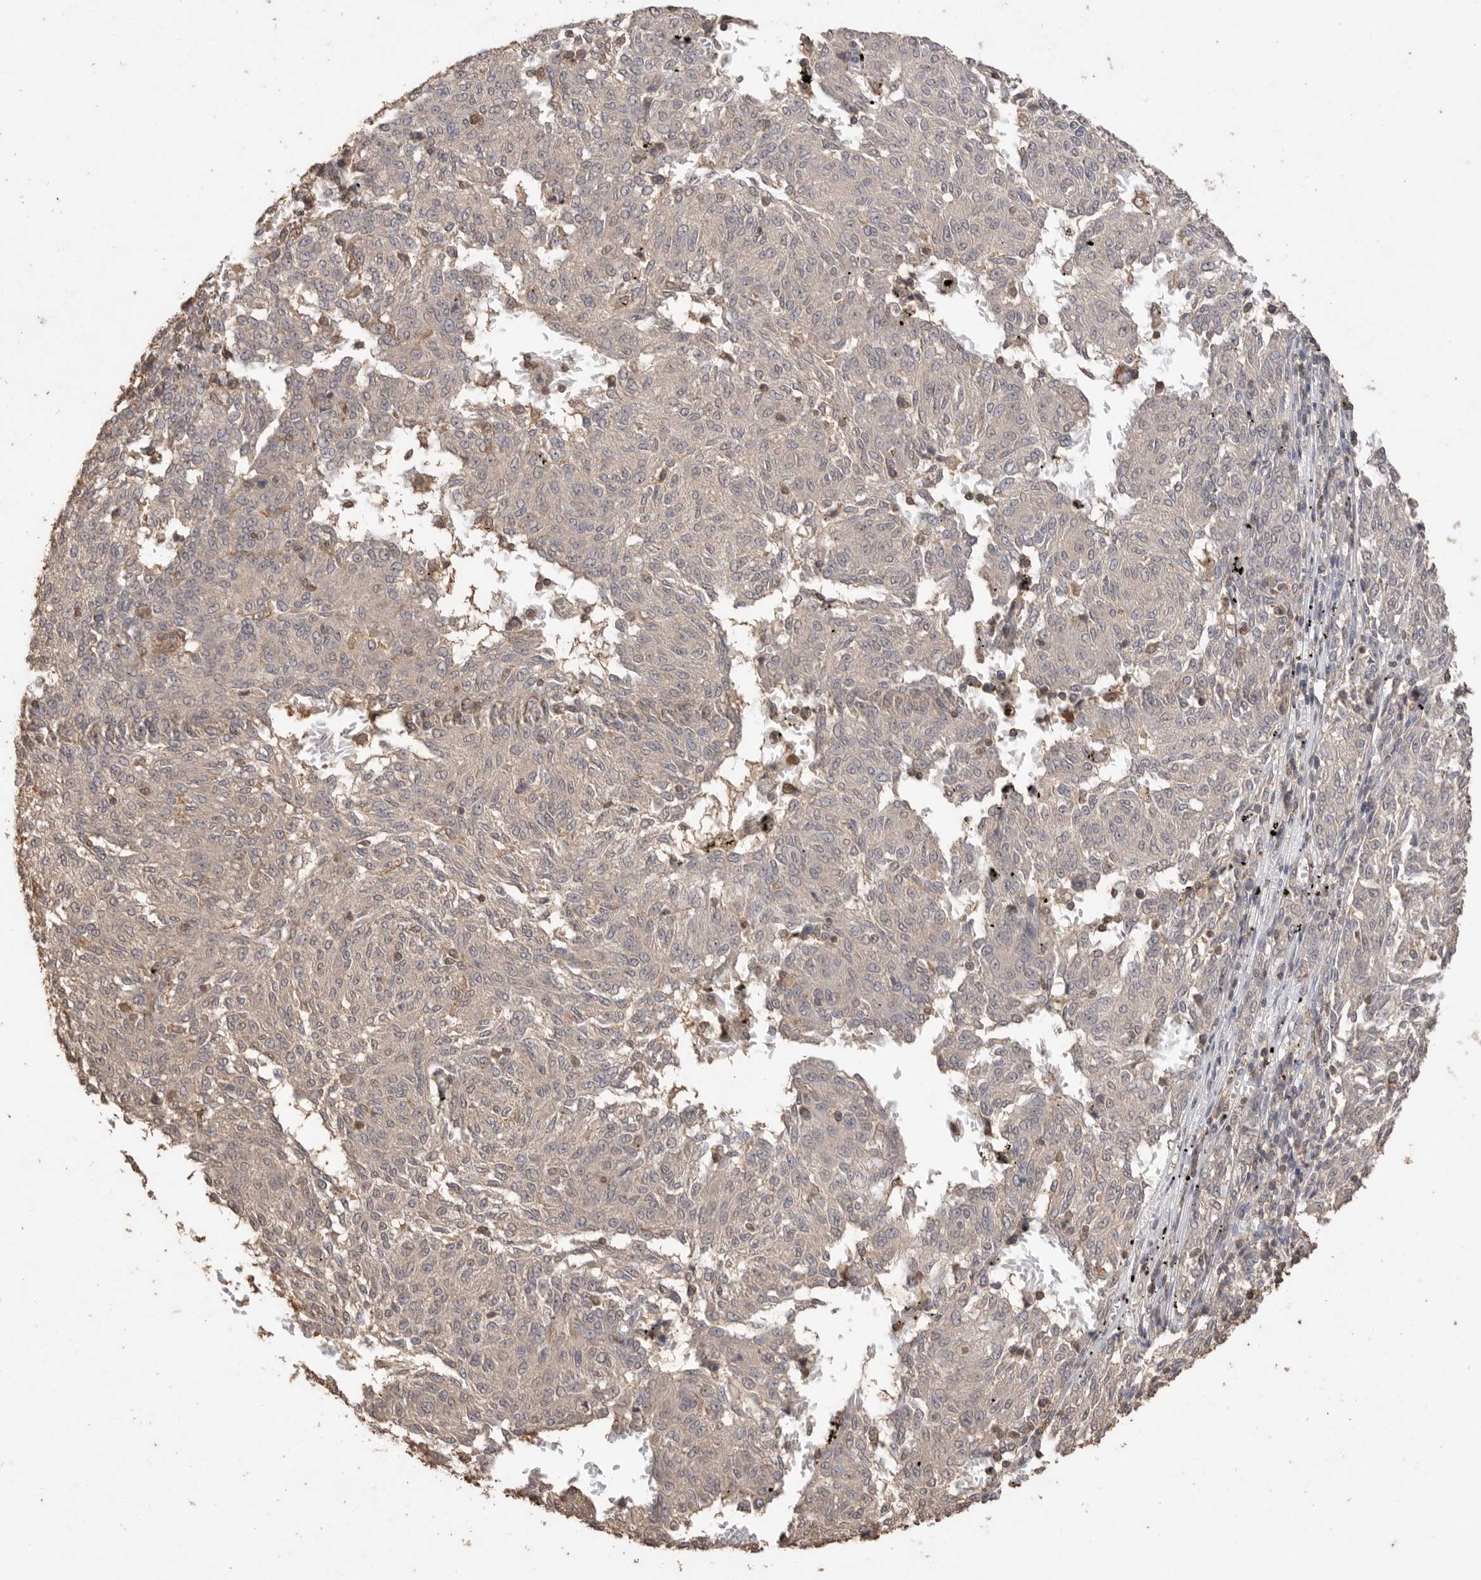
{"staining": {"intensity": "negative", "quantity": "none", "location": "none"}, "tissue": "melanoma", "cell_type": "Tumor cells", "image_type": "cancer", "snomed": [{"axis": "morphology", "description": "Malignant melanoma, NOS"}, {"axis": "topography", "description": "Skin"}], "caption": "High power microscopy image of an immunohistochemistry (IHC) histopathology image of melanoma, revealing no significant expression in tumor cells.", "gene": "MAP2K1", "patient": {"sex": "female", "age": 72}}